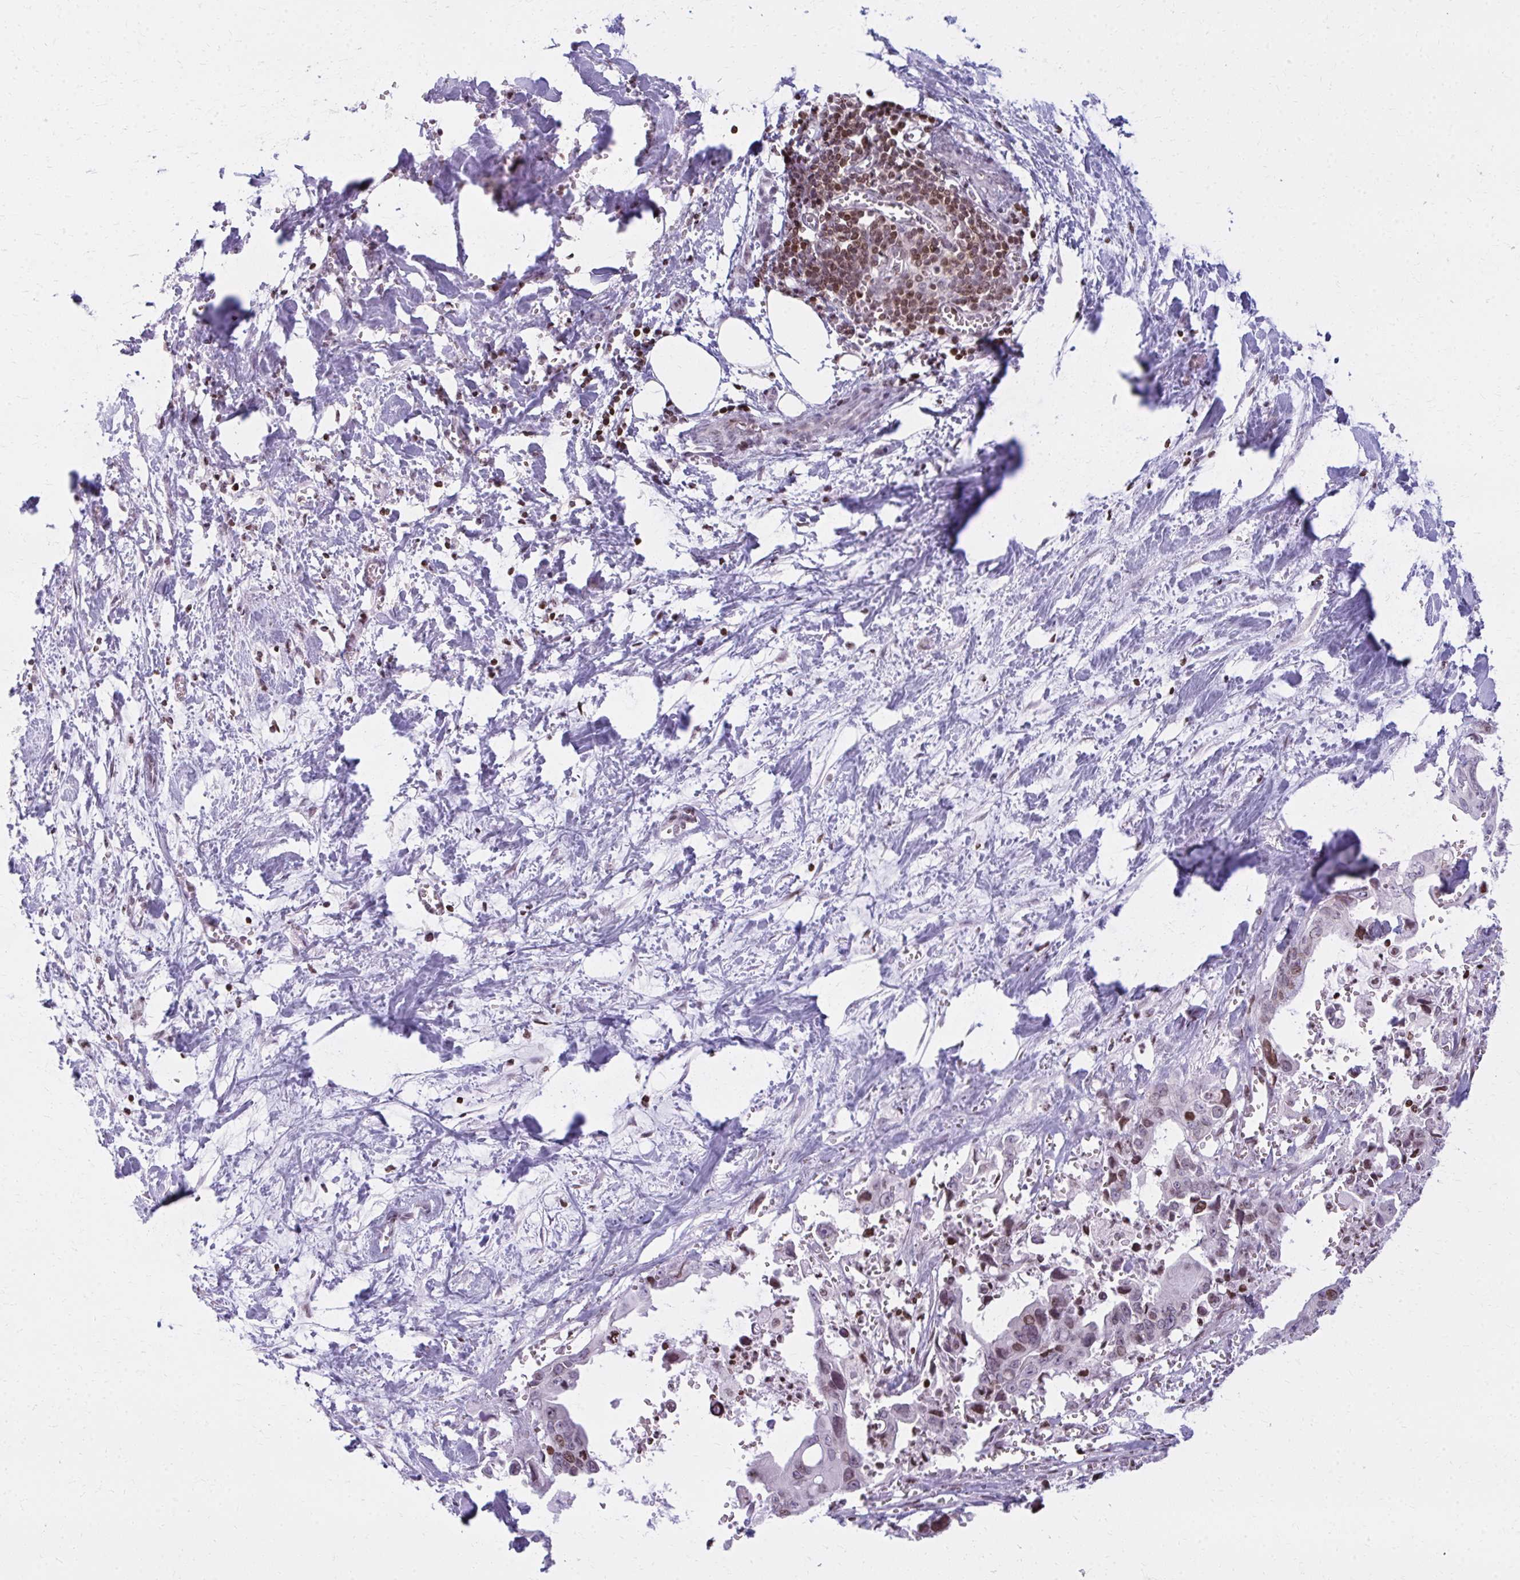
{"staining": {"intensity": "weak", "quantity": "25%-75%", "location": "nuclear"}, "tissue": "pancreatic cancer", "cell_type": "Tumor cells", "image_type": "cancer", "snomed": [{"axis": "morphology", "description": "Adenocarcinoma, NOS"}, {"axis": "topography", "description": "Pancreas"}], "caption": "Protein staining of pancreatic cancer (adenocarcinoma) tissue exhibits weak nuclear expression in approximately 25%-75% of tumor cells. The protein is shown in brown color, while the nuclei are stained blue.", "gene": "AP5M1", "patient": {"sex": "male", "age": 61}}